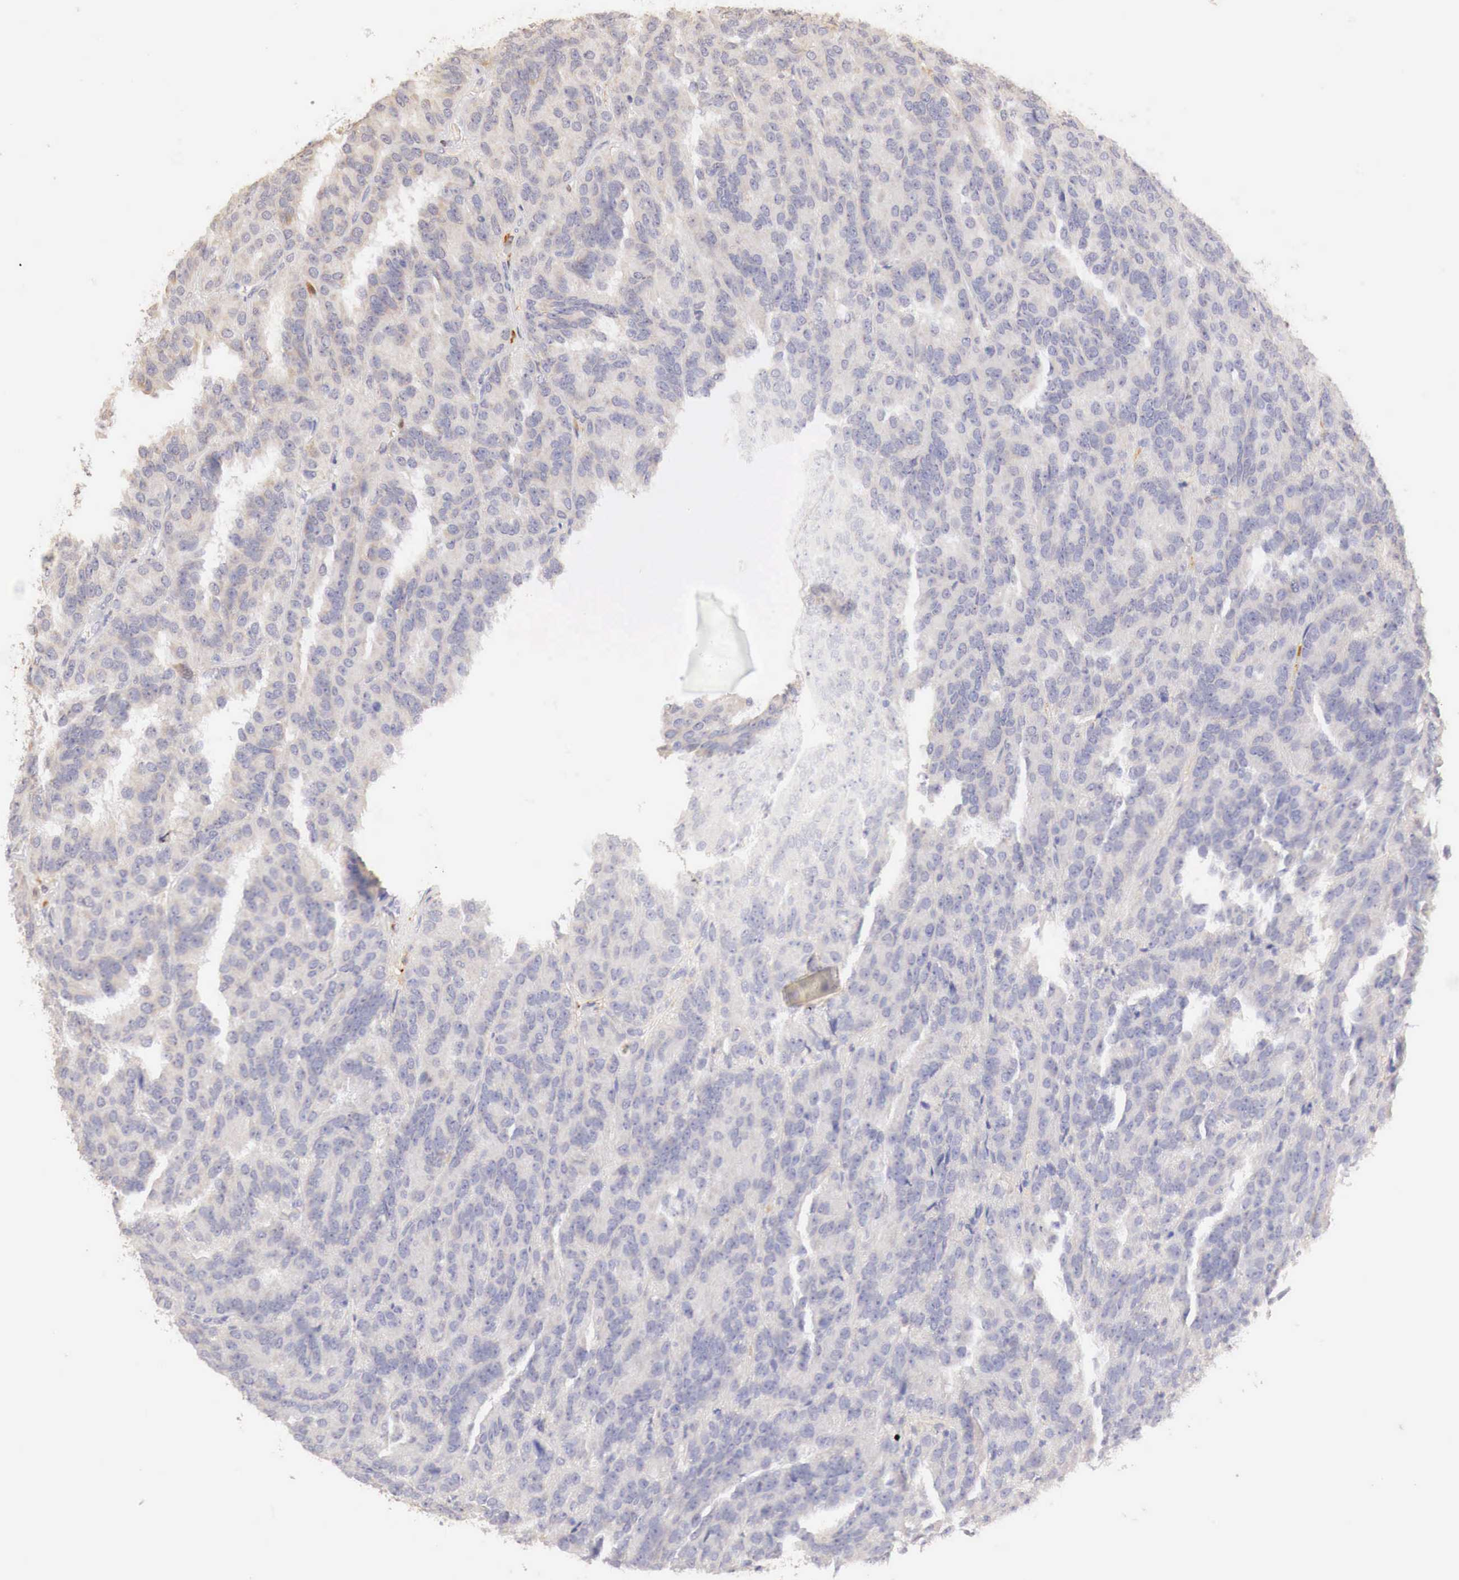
{"staining": {"intensity": "negative", "quantity": "none", "location": "none"}, "tissue": "renal cancer", "cell_type": "Tumor cells", "image_type": "cancer", "snomed": [{"axis": "morphology", "description": "Adenocarcinoma, NOS"}, {"axis": "topography", "description": "Kidney"}], "caption": "Histopathology image shows no protein expression in tumor cells of renal cancer (adenocarcinoma) tissue.", "gene": "GATA1", "patient": {"sex": "male", "age": 46}}